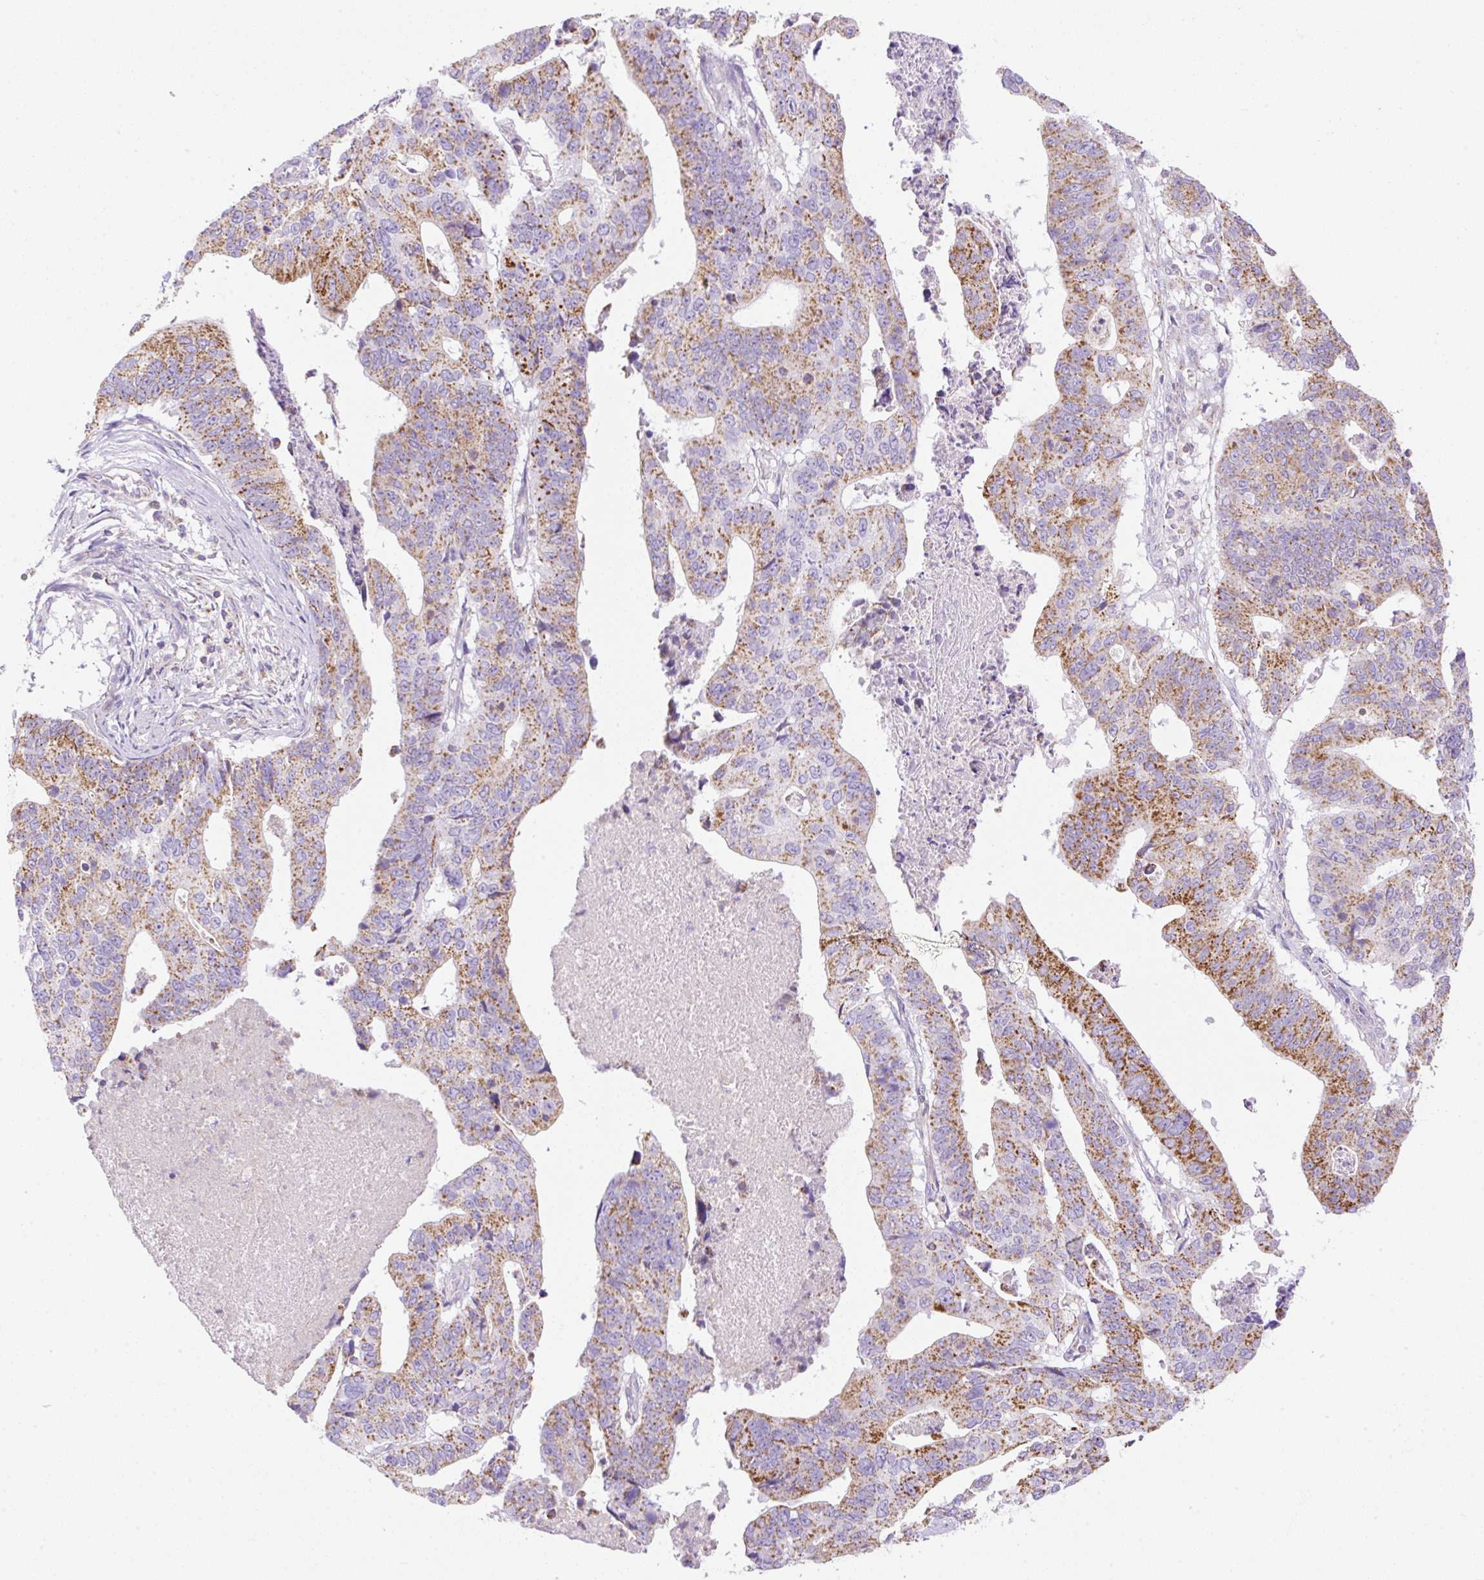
{"staining": {"intensity": "moderate", "quantity": "25%-75%", "location": "cytoplasmic/membranous"}, "tissue": "stomach cancer", "cell_type": "Tumor cells", "image_type": "cancer", "snomed": [{"axis": "morphology", "description": "Adenocarcinoma, NOS"}, {"axis": "topography", "description": "Stomach"}], "caption": "High-power microscopy captured an immunohistochemistry histopathology image of stomach cancer, revealing moderate cytoplasmic/membranous positivity in about 25%-75% of tumor cells.", "gene": "NF1", "patient": {"sex": "male", "age": 59}}